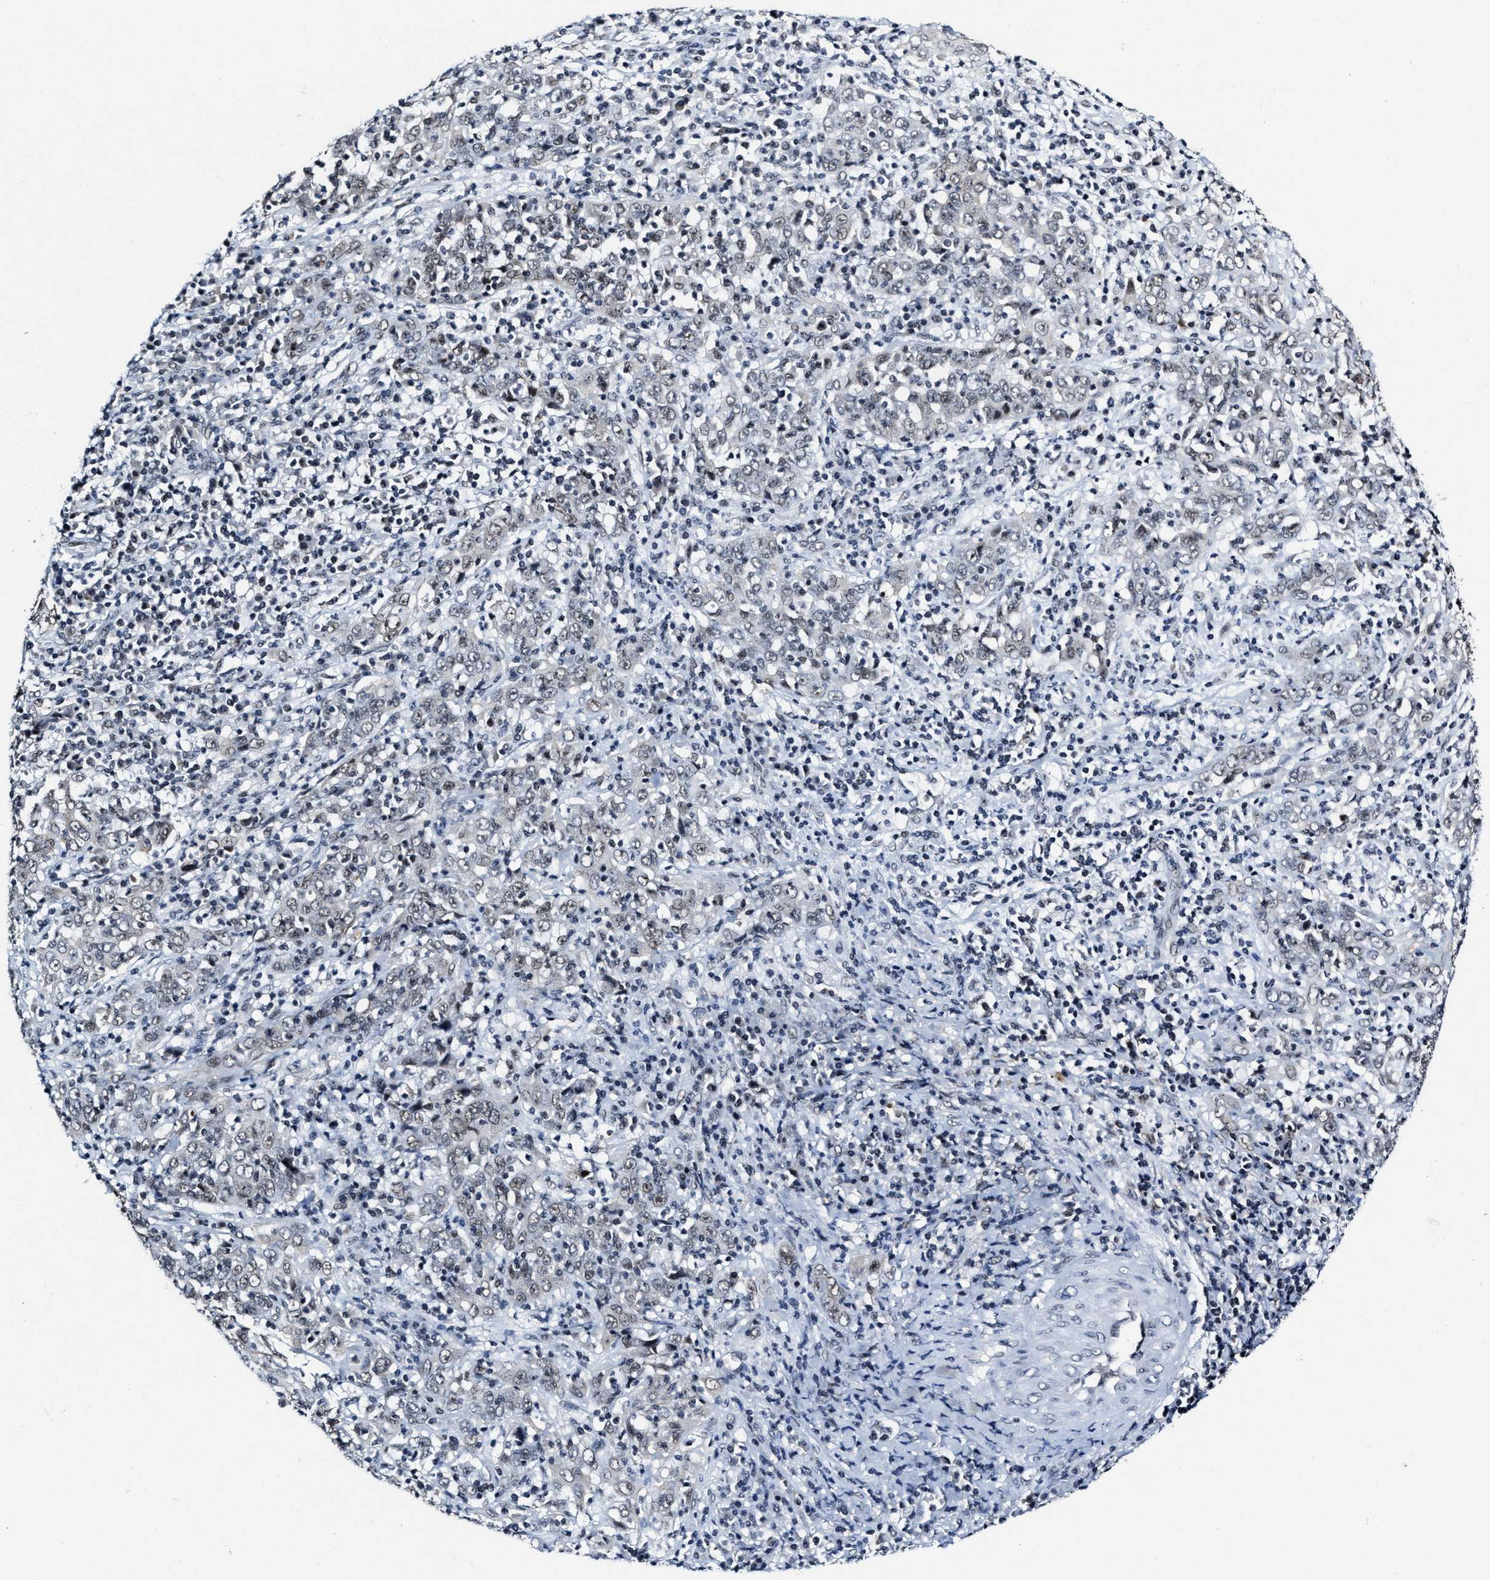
{"staining": {"intensity": "moderate", "quantity": "<25%", "location": "nuclear"}, "tissue": "cervical cancer", "cell_type": "Tumor cells", "image_type": "cancer", "snomed": [{"axis": "morphology", "description": "Squamous cell carcinoma, NOS"}, {"axis": "topography", "description": "Cervix"}], "caption": "Immunohistochemical staining of human cervical squamous cell carcinoma displays low levels of moderate nuclear protein expression in approximately <25% of tumor cells.", "gene": "INIP", "patient": {"sex": "female", "age": 46}}